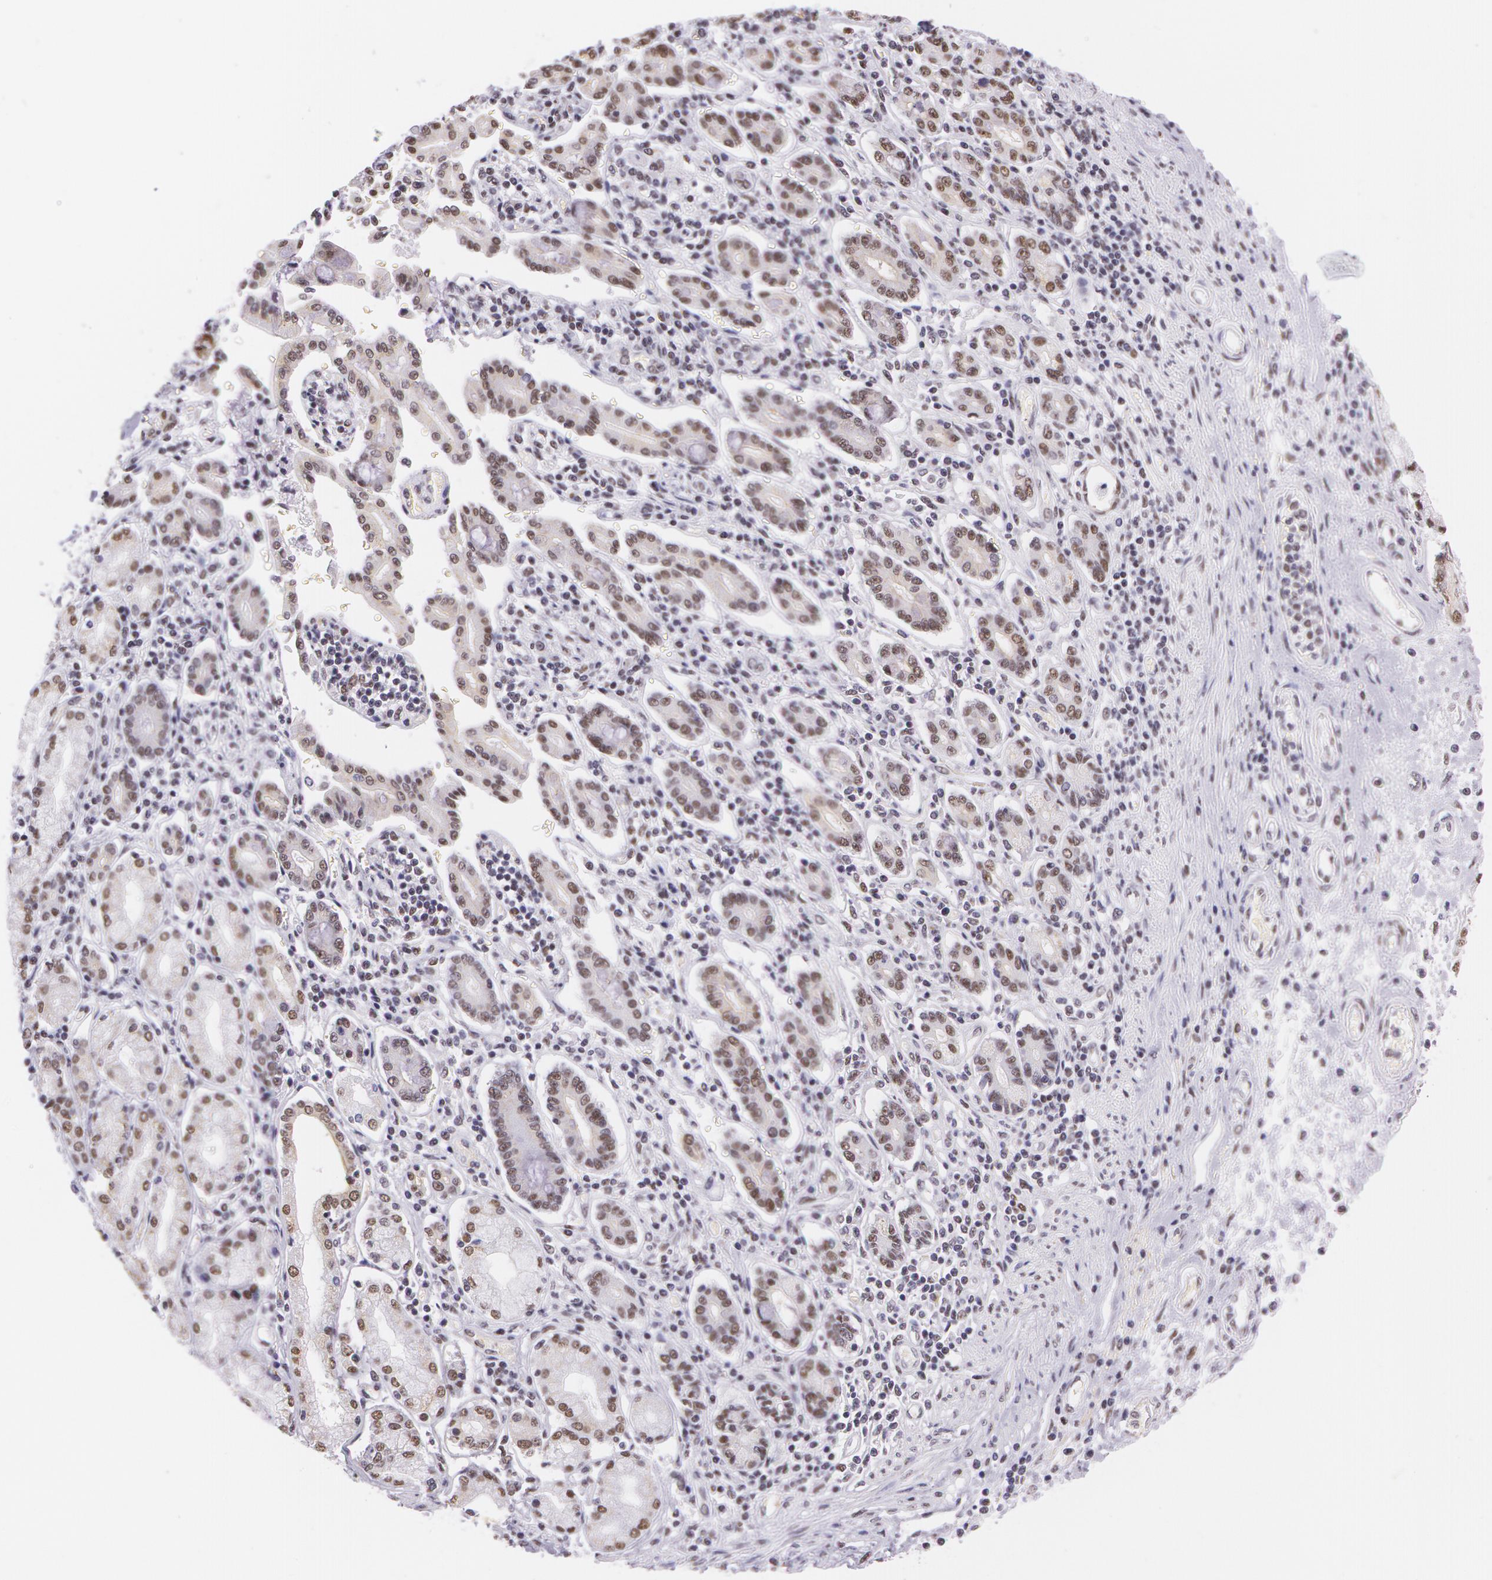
{"staining": {"intensity": "weak", "quantity": ">75%", "location": "nuclear"}, "tissue": "pancreatic cancer", "cell_type": "Tumor cells", "image_type": "cancer", "snomed": [{"axis": "morphology", "description": "Adenocarcinoma, NOS"}, {"axis": "topography", "description": "Pancreas"}], "caption": "This histopathology image exhibits immunohistochemistry staining of human pancreatic cancer (adenocarcinoma), with low weak nuclear expression in approximately >75% of tumor cells.", "gene": "NBN", "patient": {"sex": "female", "age": 57}}